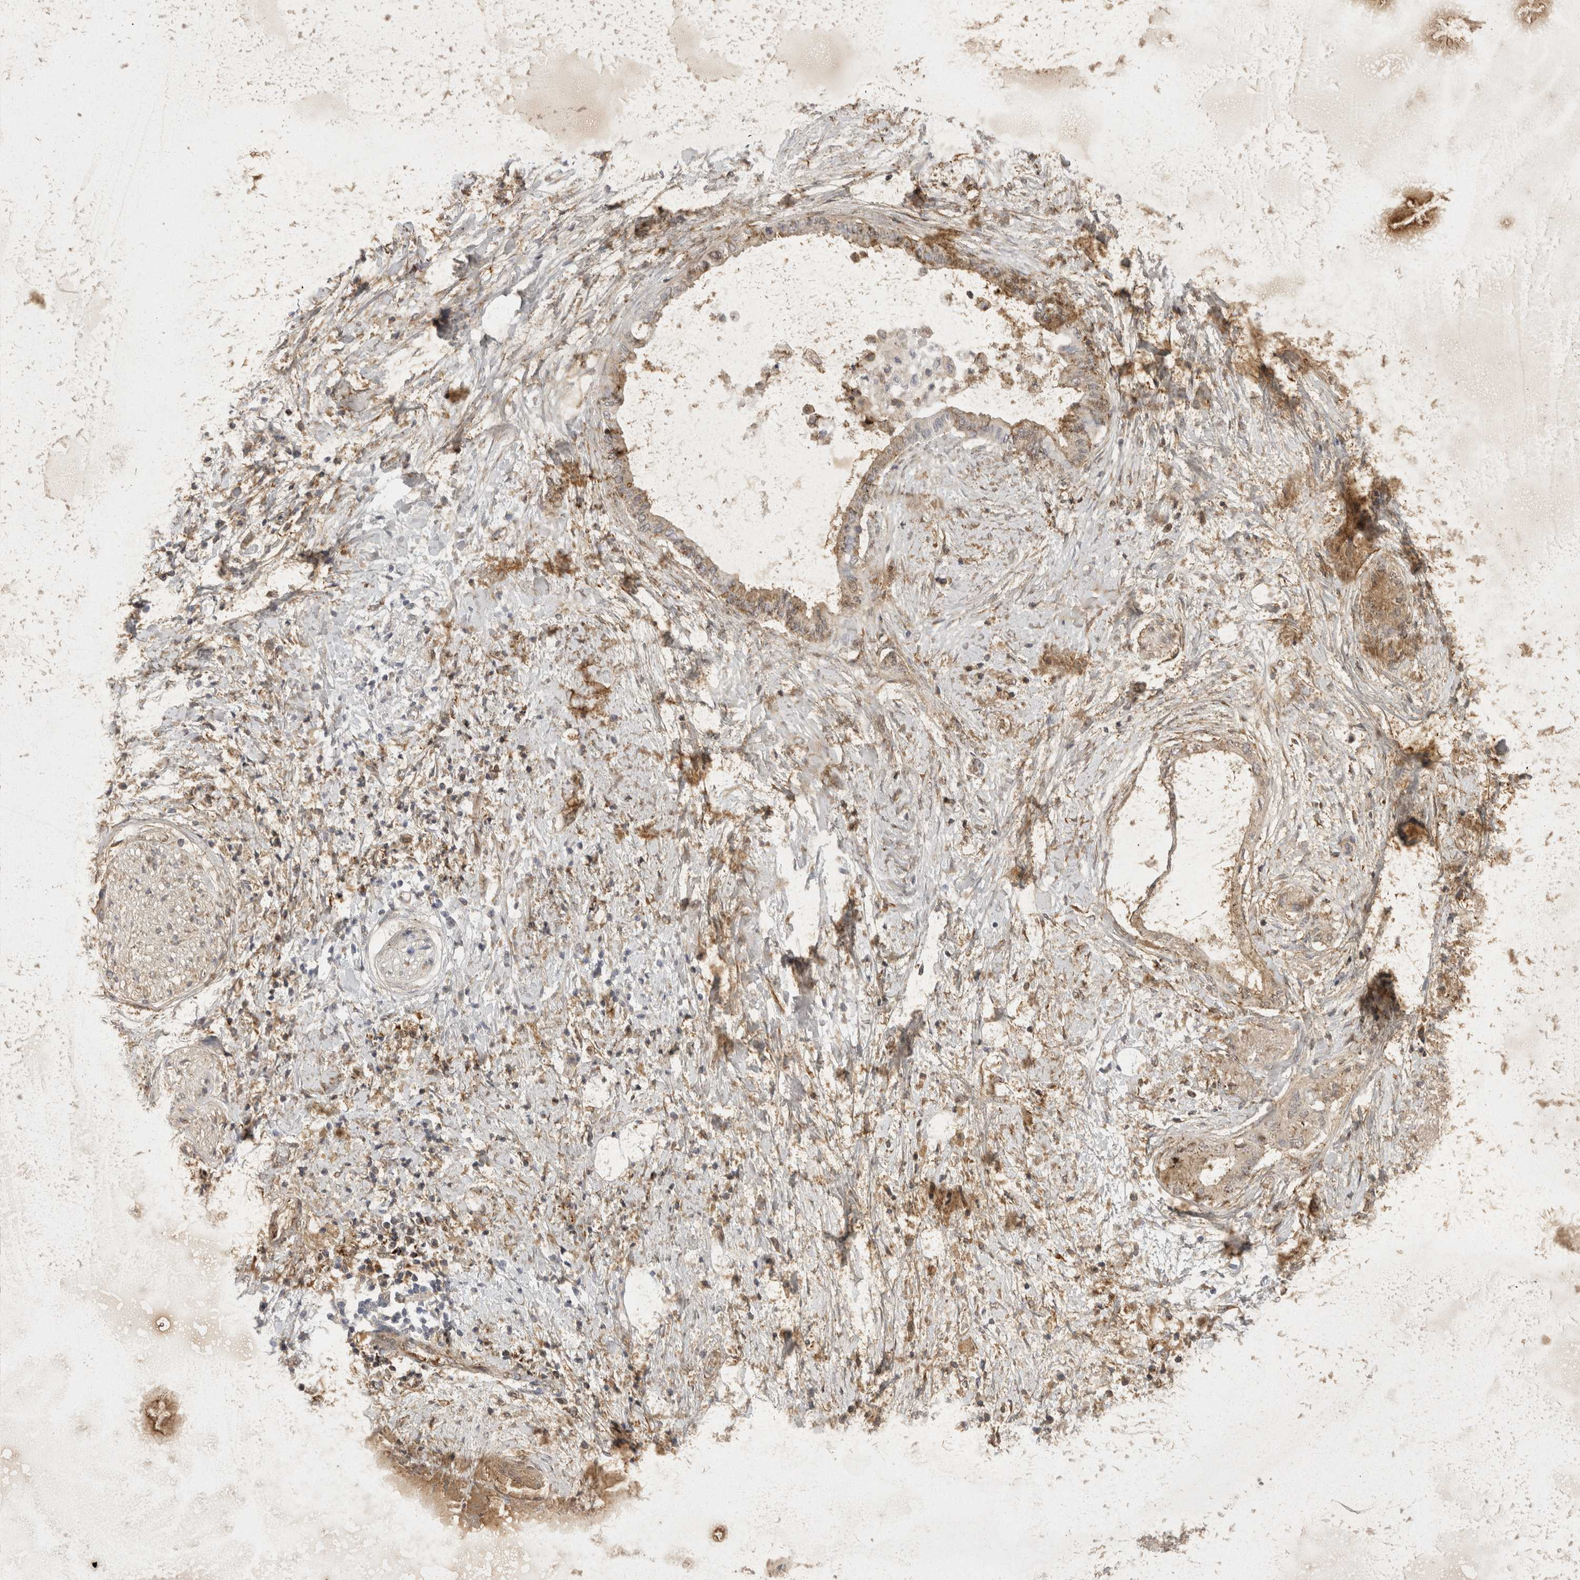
{"staining": {"intensity": "weak", "quantity": "<25%", "location": "cytoplasmic/membranous"}, "tissue": "pancreatic cancer", "cell_type": "Tumor cells", "image_type": "cancer", "snomed": [{"axis": "morphology", "description": "Normal tissue, NOS"}, {"axis": "morphology", "description": "Adenocarcinoma, NOS"}, {"axis": "topography", "description": "Pancreas"}, {"axis": "topography", "description": "Duodenum"}], "caption": "Tumor cells show no significant staining in pancreatic cancer.", "gene": "EIF4G3", "patient": {"sex": "female", "age": 60}}